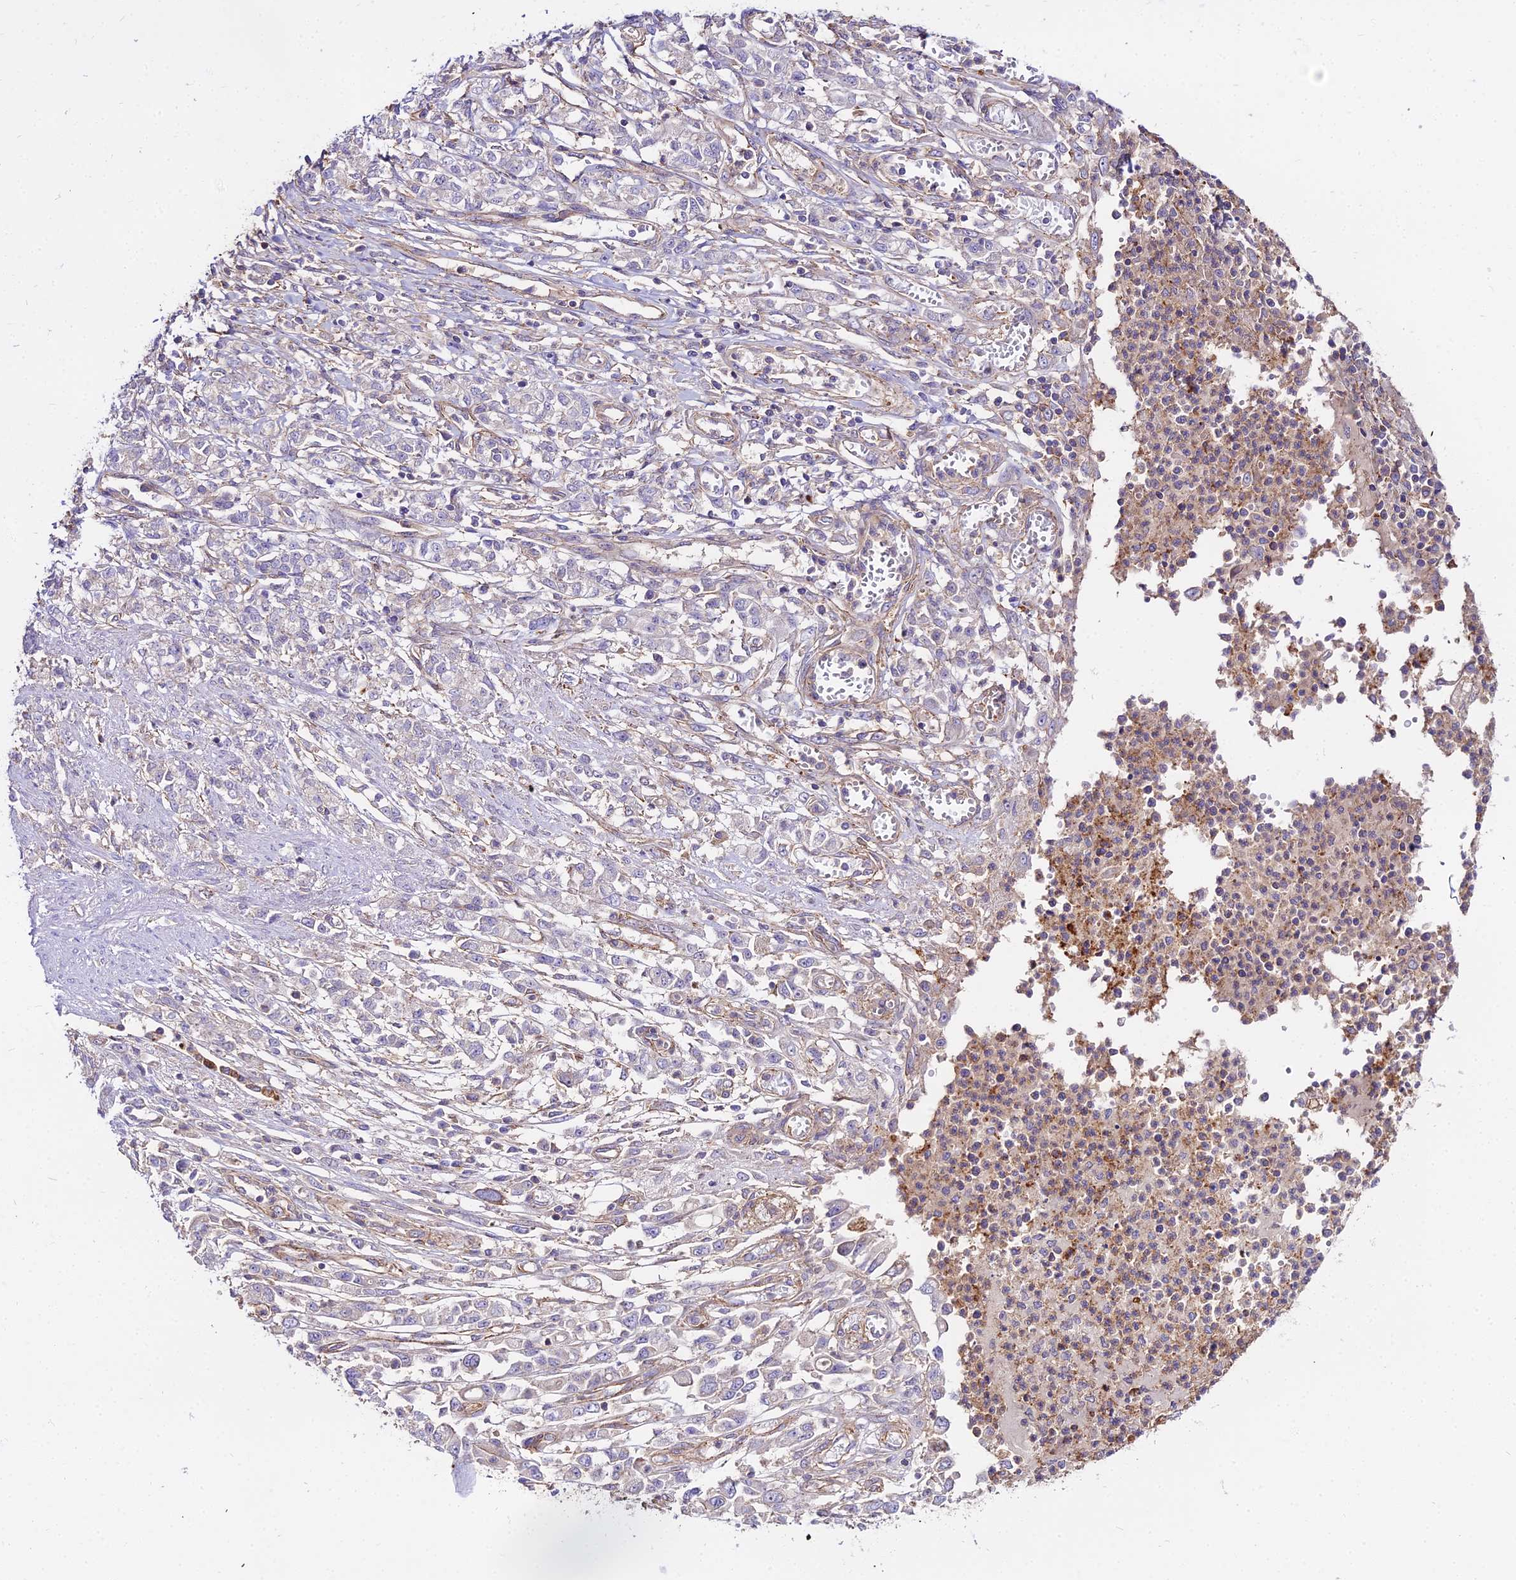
{"staining": {"intensity": "negative", "quantity": "none", "location": "none"}, "tissue": "stomach cancer", "cell_type": "Tumor cells", "image_type": "cancer", "snomed": [{"axis": "morphology", "description": "Adenocarcinoma, NOS"}, {"axis": "topography", "description": "Stomach"}], "caption": "DAB (3,3'-diaminobenzidine) immunohistochemical staining of human stomach adenocarcinoma exhibits no significant positivity in tumor cells.", "gene": "GLYAT", "patient": {"sex": "female", "age": 76}}